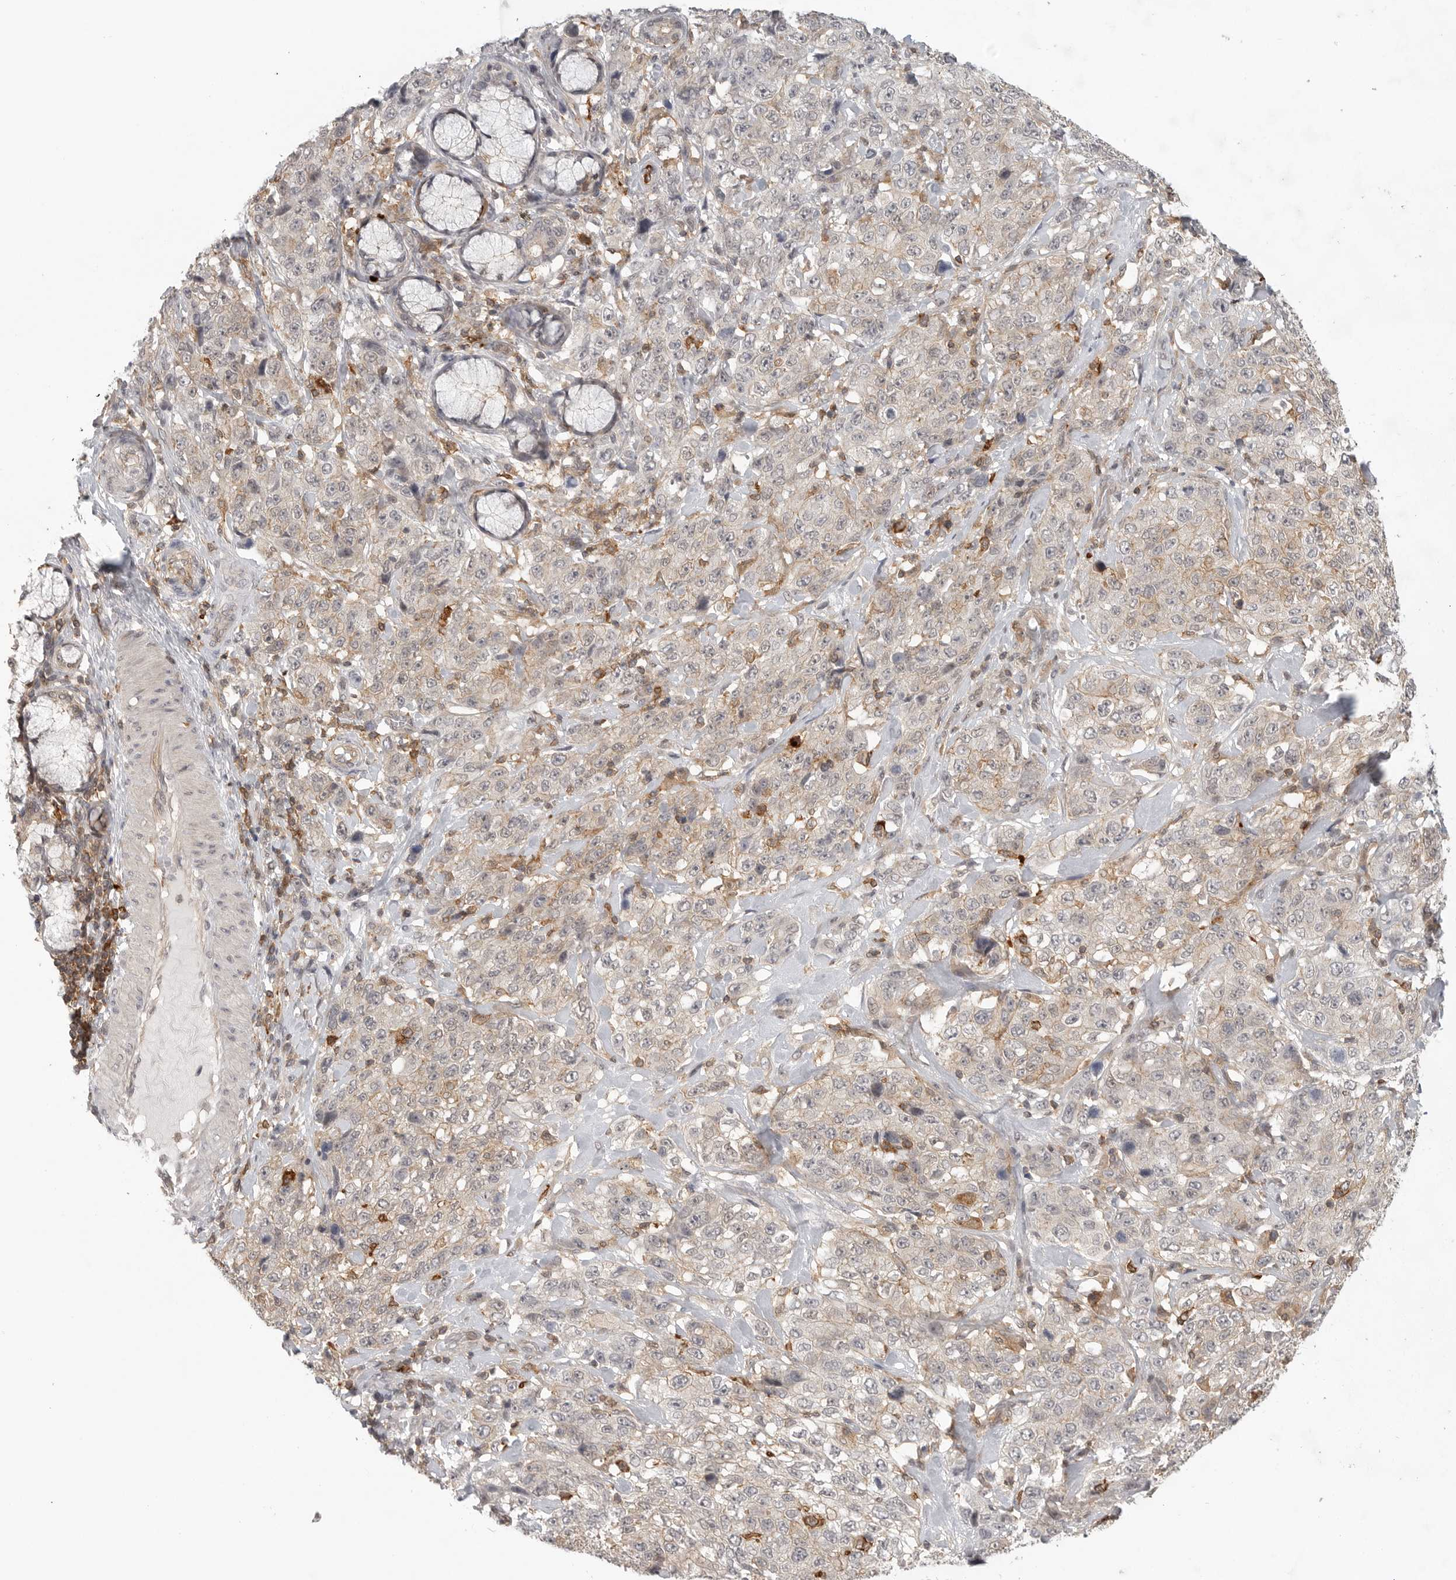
{"staining": {"intensity": "weak", "quantity": "<25%", "location": "cytoplasmic/membranous"}, "tissue": "stomach cancer", "cell_type": "Tumor cells", "image_type": "cancer", "snomed": [{"axis": "morphology", "description": "Adenocarcinoma, NOS"}, {"axis": "topography", "description": "Stomach"}], "caption": "Immunohistochemistry of stomach cancer shows no expression in tumor cells. Nuclei are stained in blue.", "gene": "DBNL", "patient": {"sex": "male", "age": 48}}